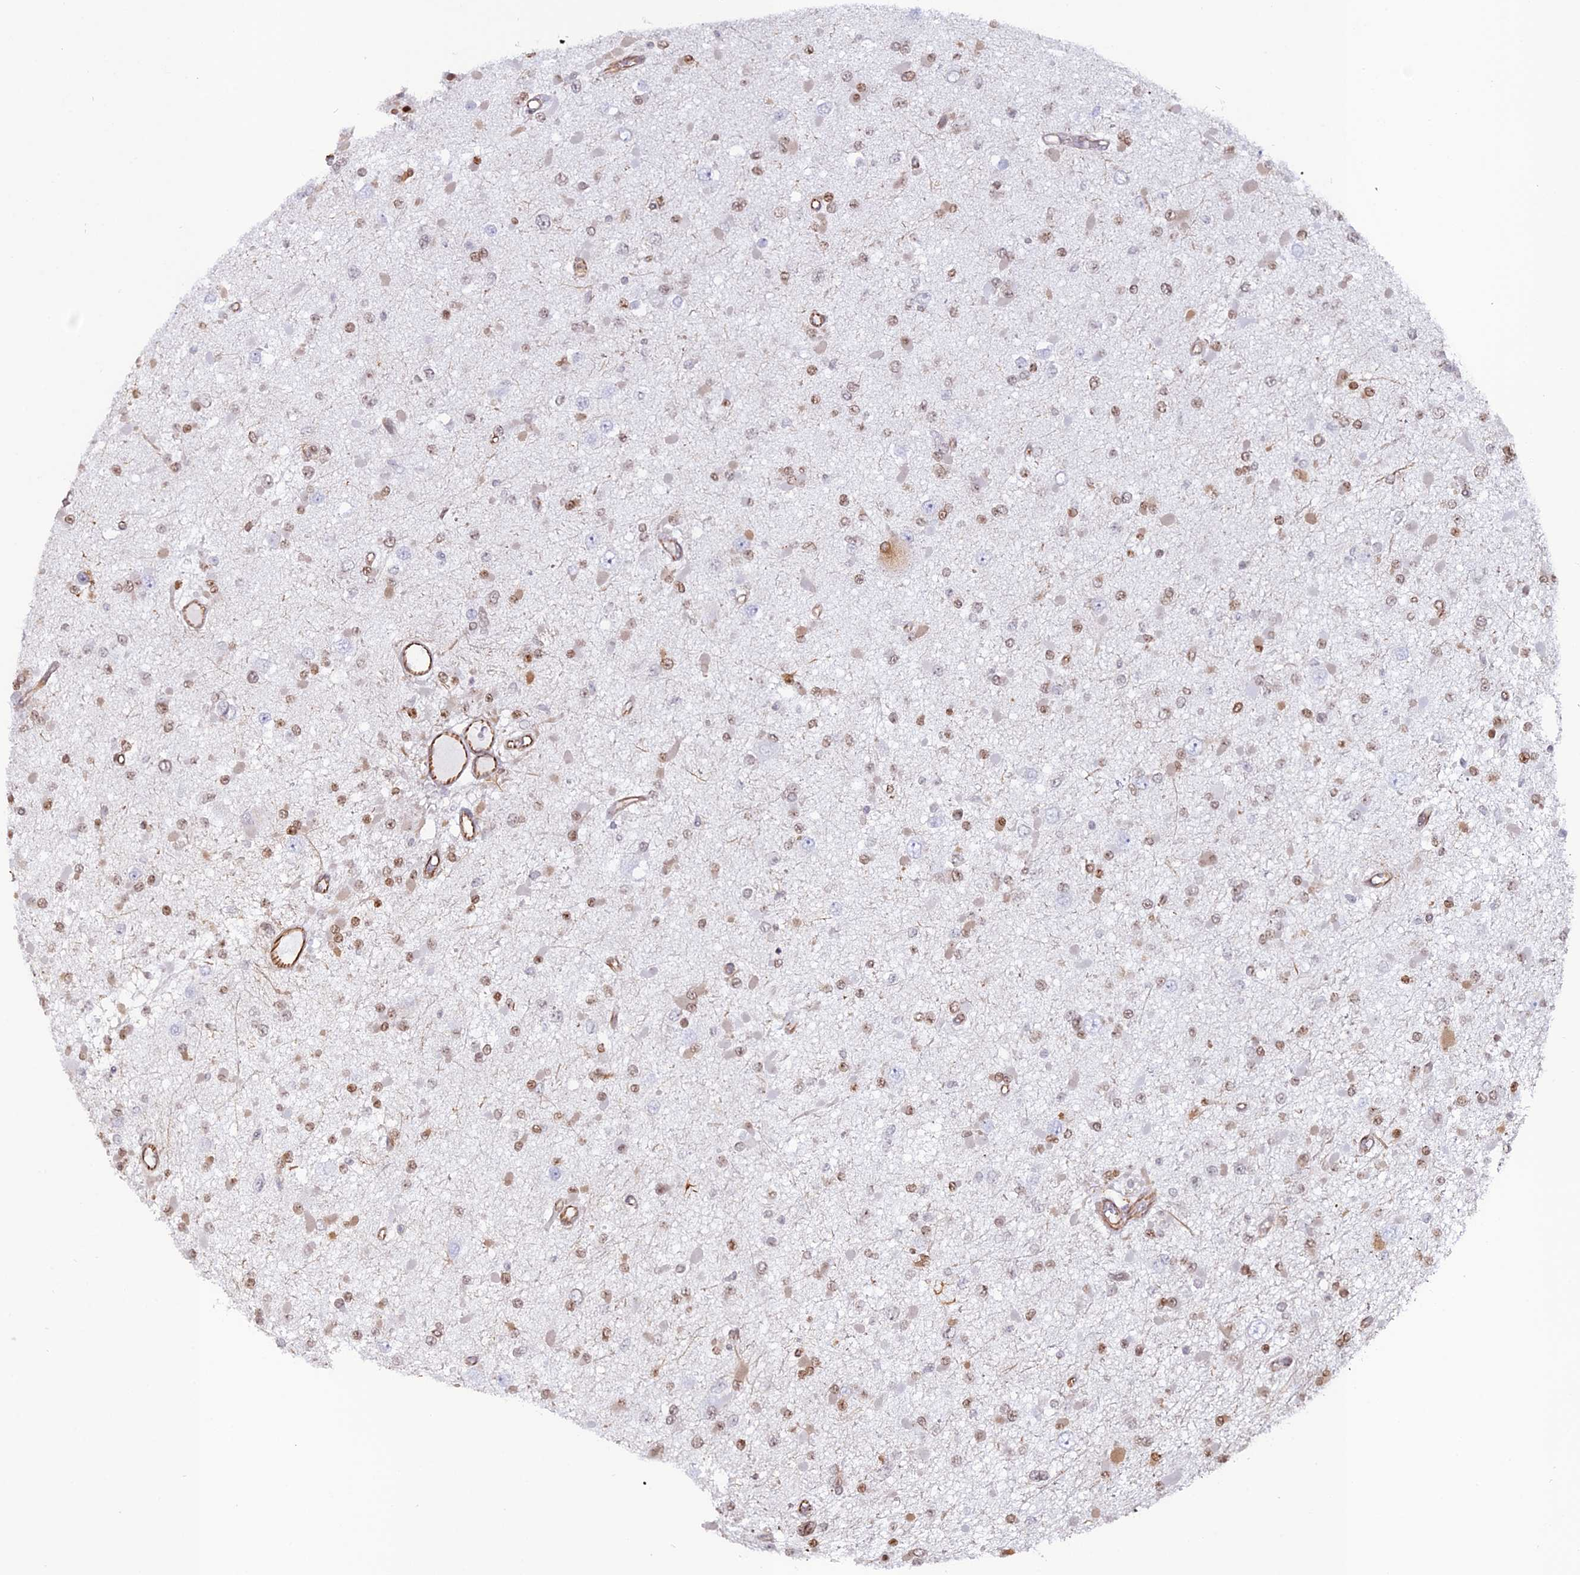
{"staining": {"intensity": "weak", "quantity": "<25%", "location": "nuclear"}, "tissue": "glioma", "cell_type": "Tumor cells", "image_type": "cancer", "snomed": [{"axis": "morphology", "description": "Glioma, malignant, Low grade"}, {"axis": "topography", "description": "Brain"}], "caption": "Immunohistochemistry of glioma shows no positivity in tumor cells.", "gene": "APOBR", "patient": {"sex": "female", "age": 22}}